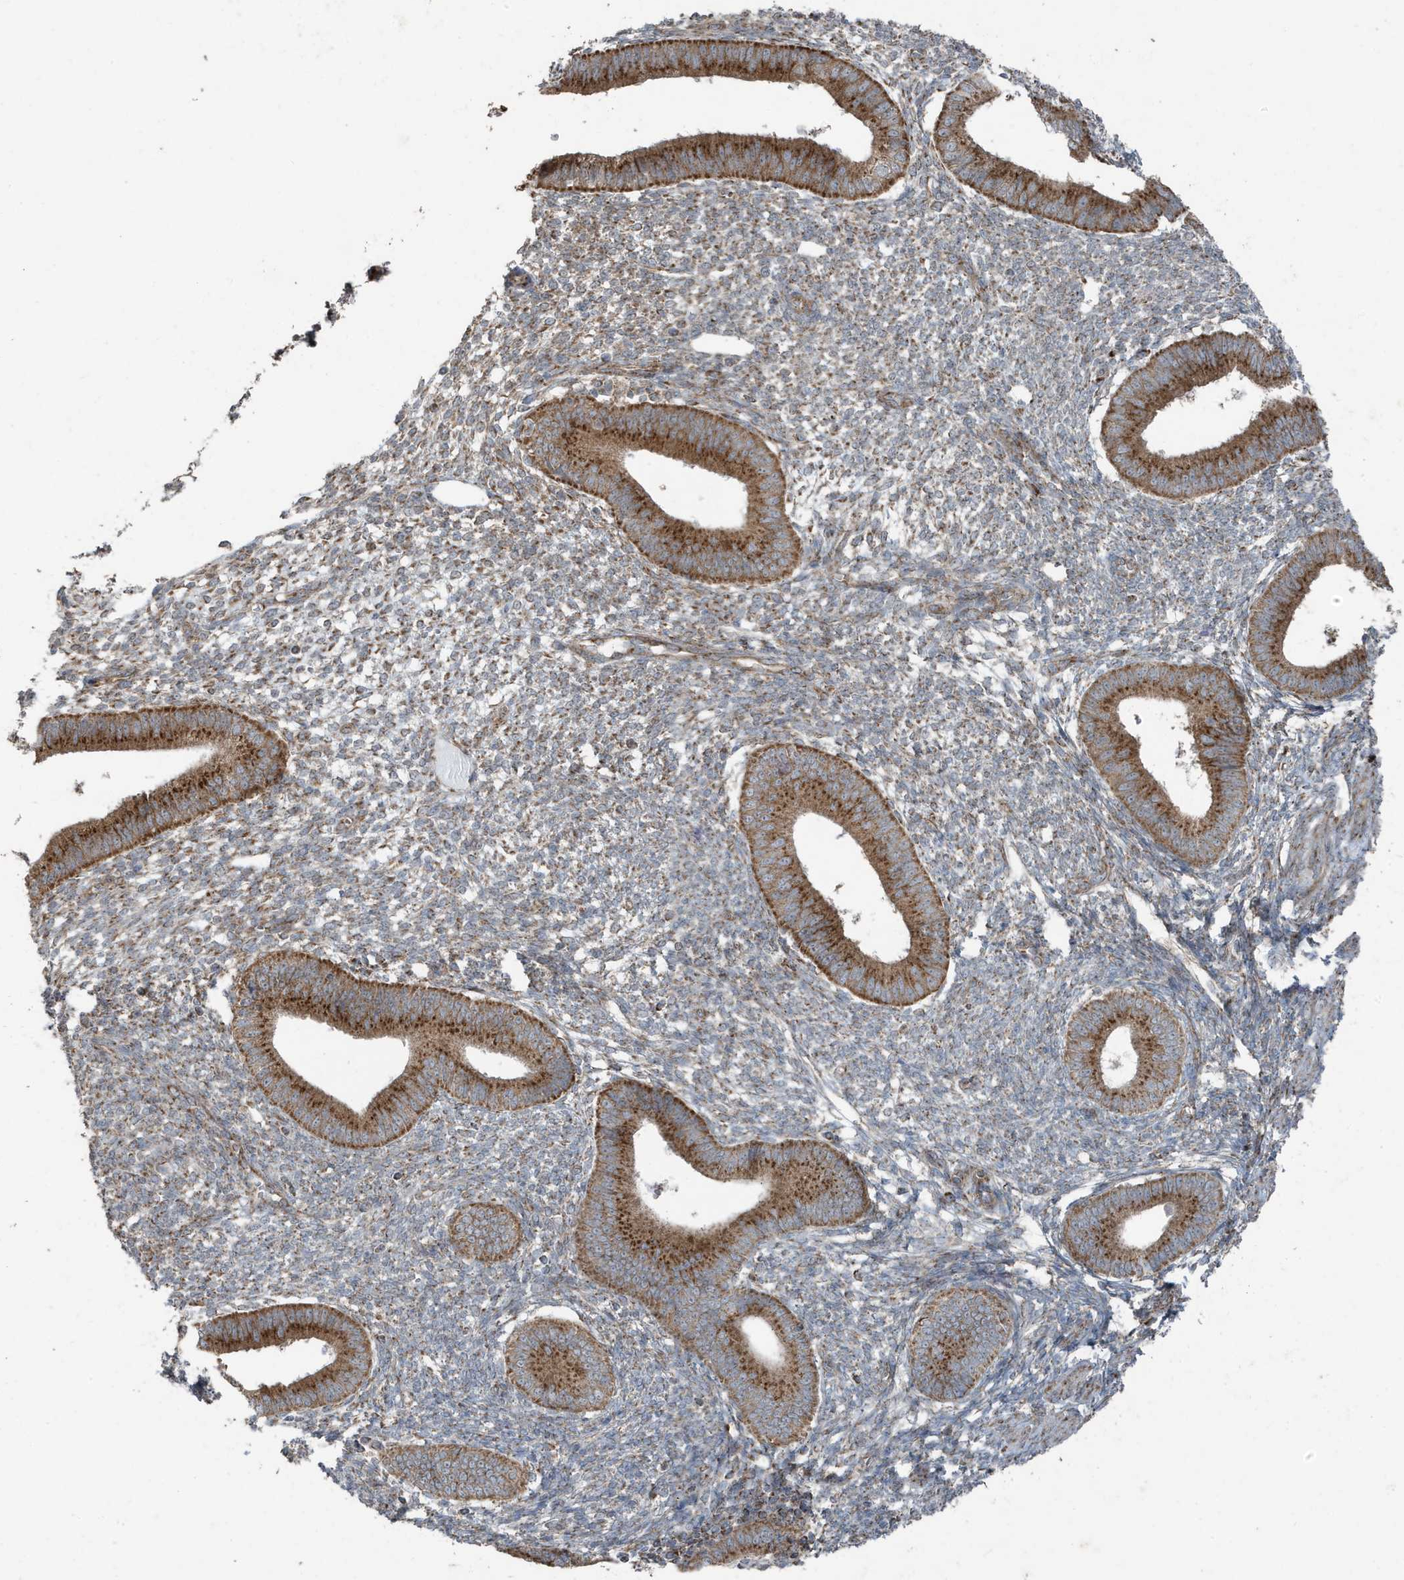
{"staining": {"intensity": "moderate", "quantity": "25%-75%", "location": "cytoplasmic/membranous"}, "tissue": "endometrium", "cell_type": "Cells in endometrial stroma", "image_type": "normal", "snomed": [{"axis": "morphology", "description": "Normal tissue, NOS"}, {"axis": "topography", "description": "Endometrium"}], "caption": "High-power microscopy captured an immunohistochemistry histopathology image of benign endometrium, revealing moderate cytoplasmic/membranous positivity in approximately 25%-75% of cells in endometrial stroma.", "gene": "GOLGA4", "patient": {"sex": "female", "age": 46}}